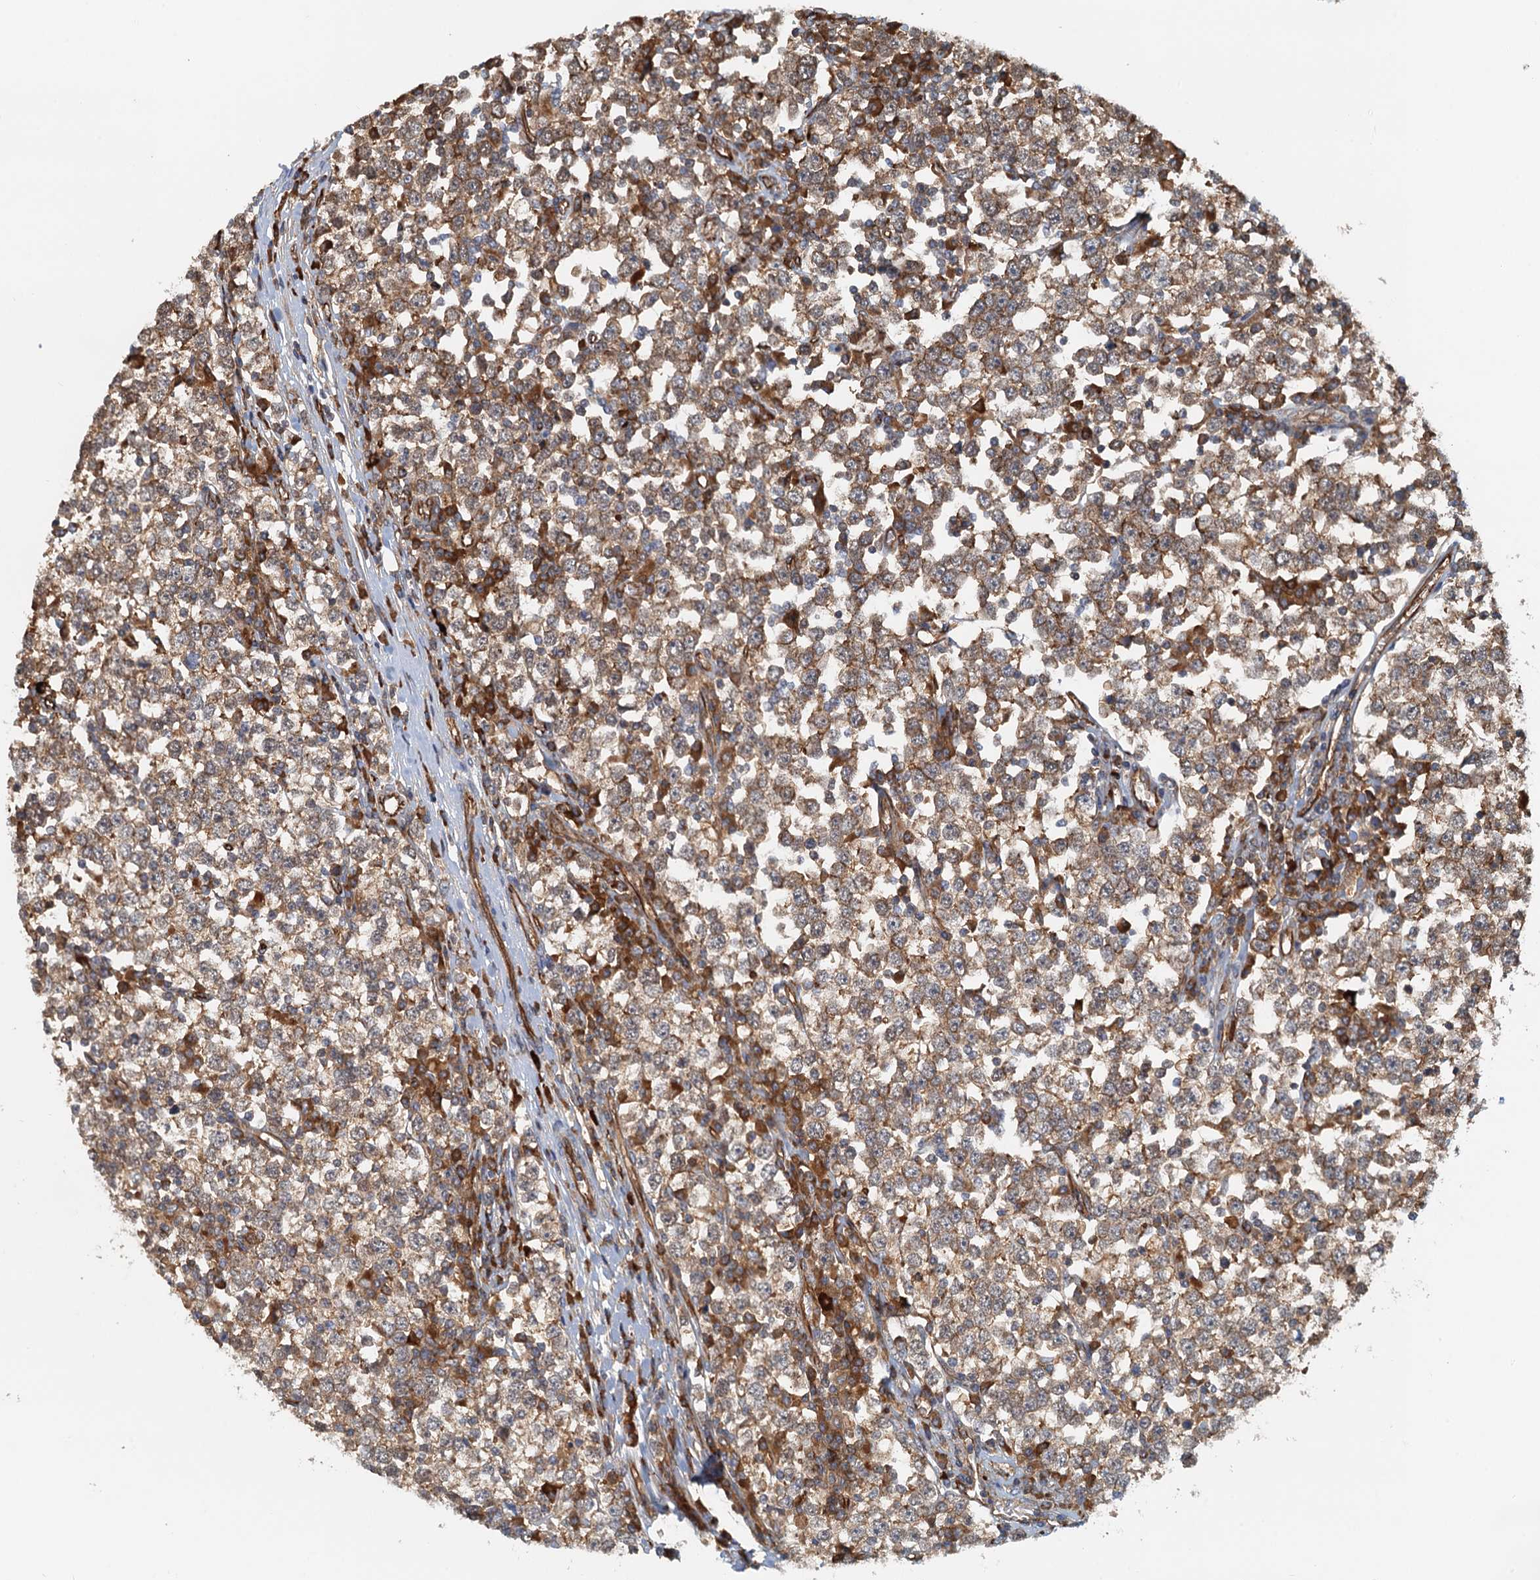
{"staining": {"intensity": "moderate", "quantity": ">75%", "location": "cytoplasmic/membranous"}, "tissue": "testis cancer", "cell_type": "Tumor cells", "image_type": "cancer", "snomed": [{"axis": "morphology", "description": "Seminoma, NOS"}, {"axis": "topography", "description": "Testis"}], "caption": "Moderate cytoplasmic/membranous protein staining is present in about >75% of tumor cells in testis seminoma.", "gene": "NIPAL3", "patient": {"sex": "male", "age": 65}}